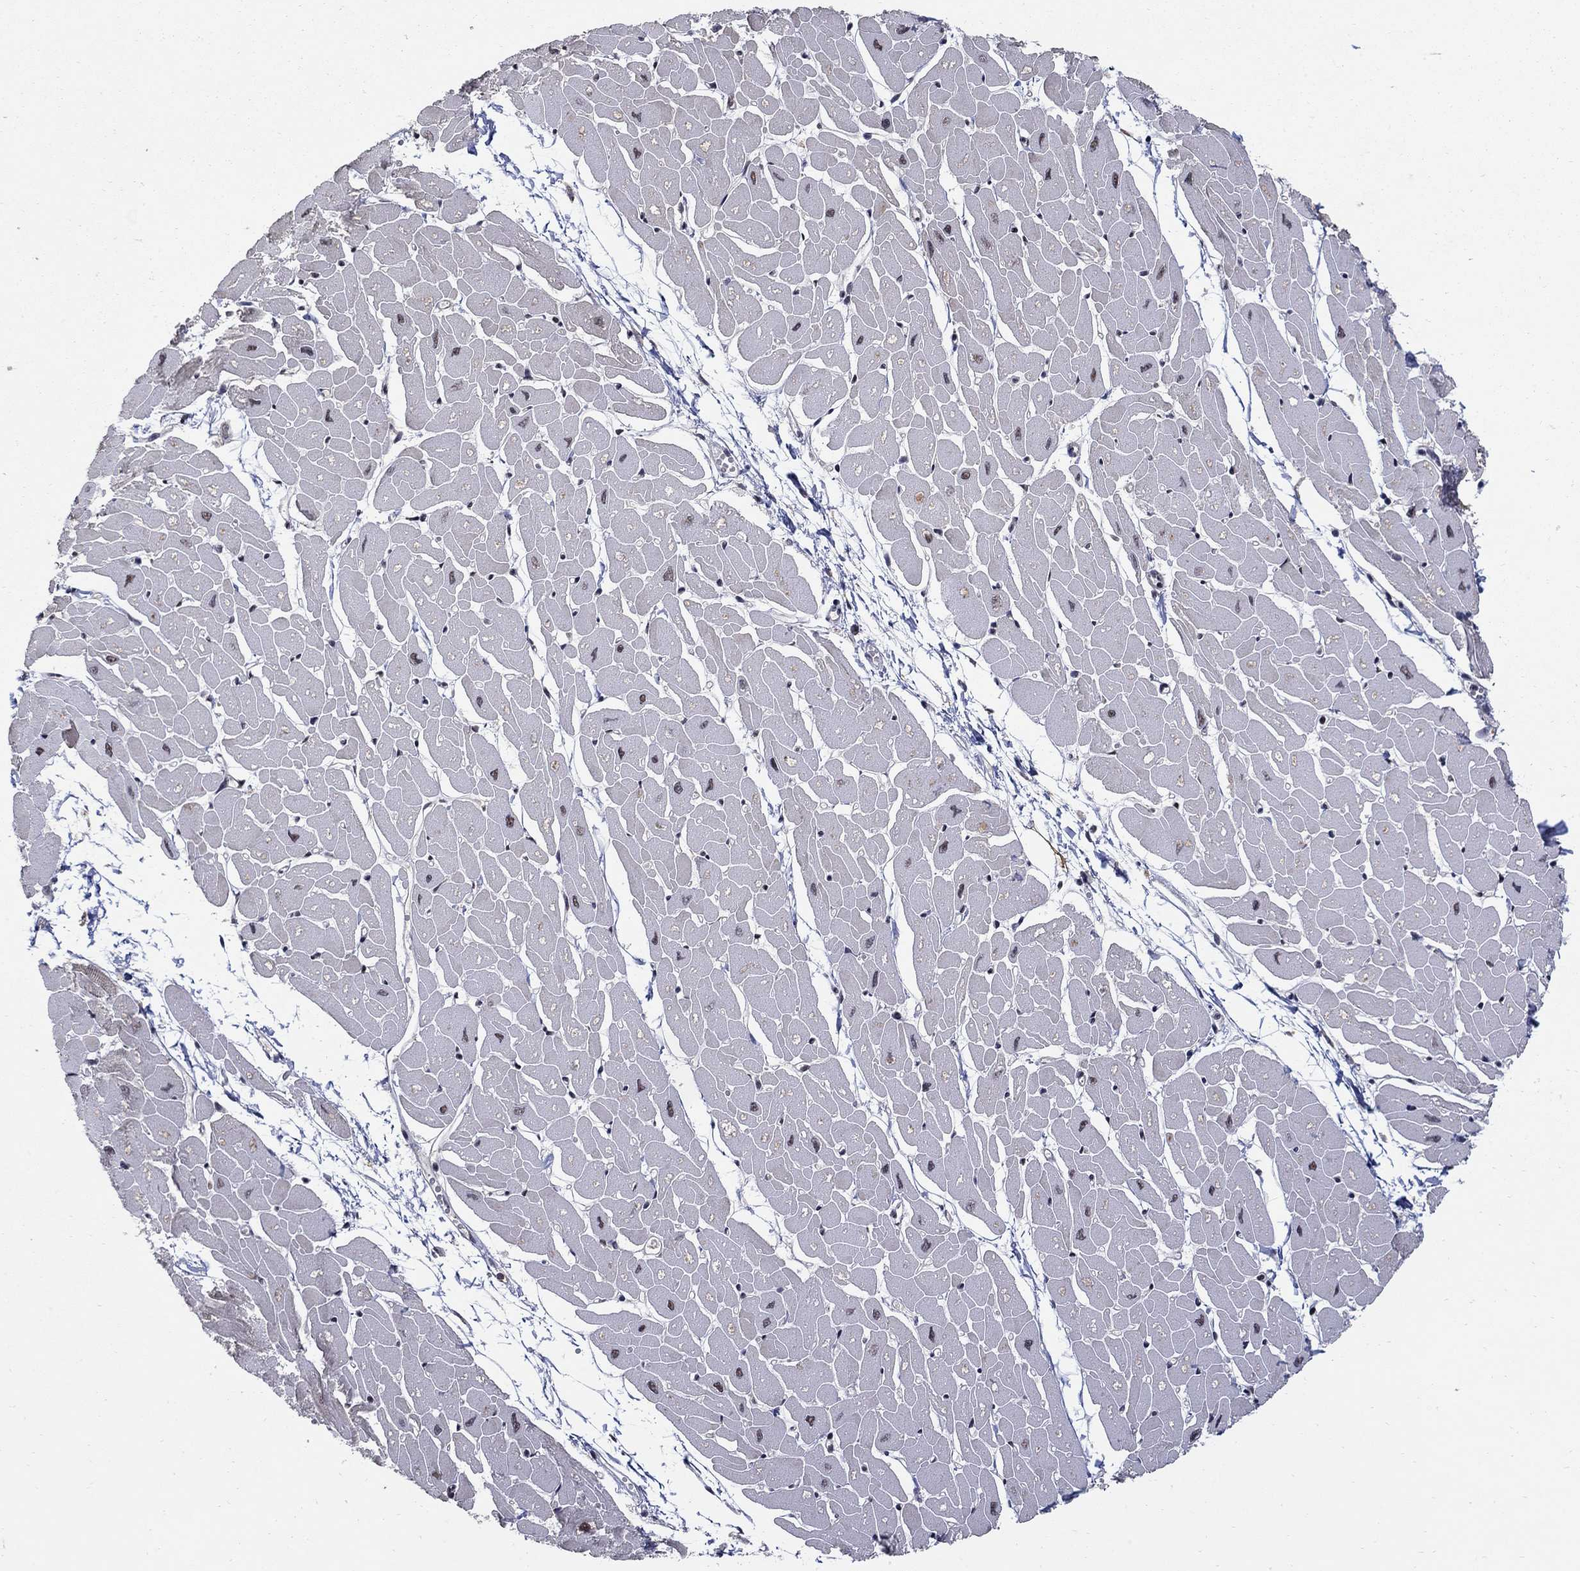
{"staining": {"intensity": "strong", "quantity": "<25%", "location": "nuclear"}, "tissue": "heart muscle", "cell_type": "Cardiomyocytes", "image_type": "normal", "snomed": [{"axis": "morphology", "description": "Normal tissue, NOS"}, {"axis": "topography", "description": "Heart"}], "caption": "A brown stain highlights strong nuclear expression of a protein in cardiomyocytes of normal human heart muscle. The protein of interest is stained brown, and the nuclei are stained in blue (DAB (3,3'-diaminobenzidine) IHC with brightfield microscopy, high magnification).", "gene": "PNISR", "patient": {"sex": "male", "age": 57}}